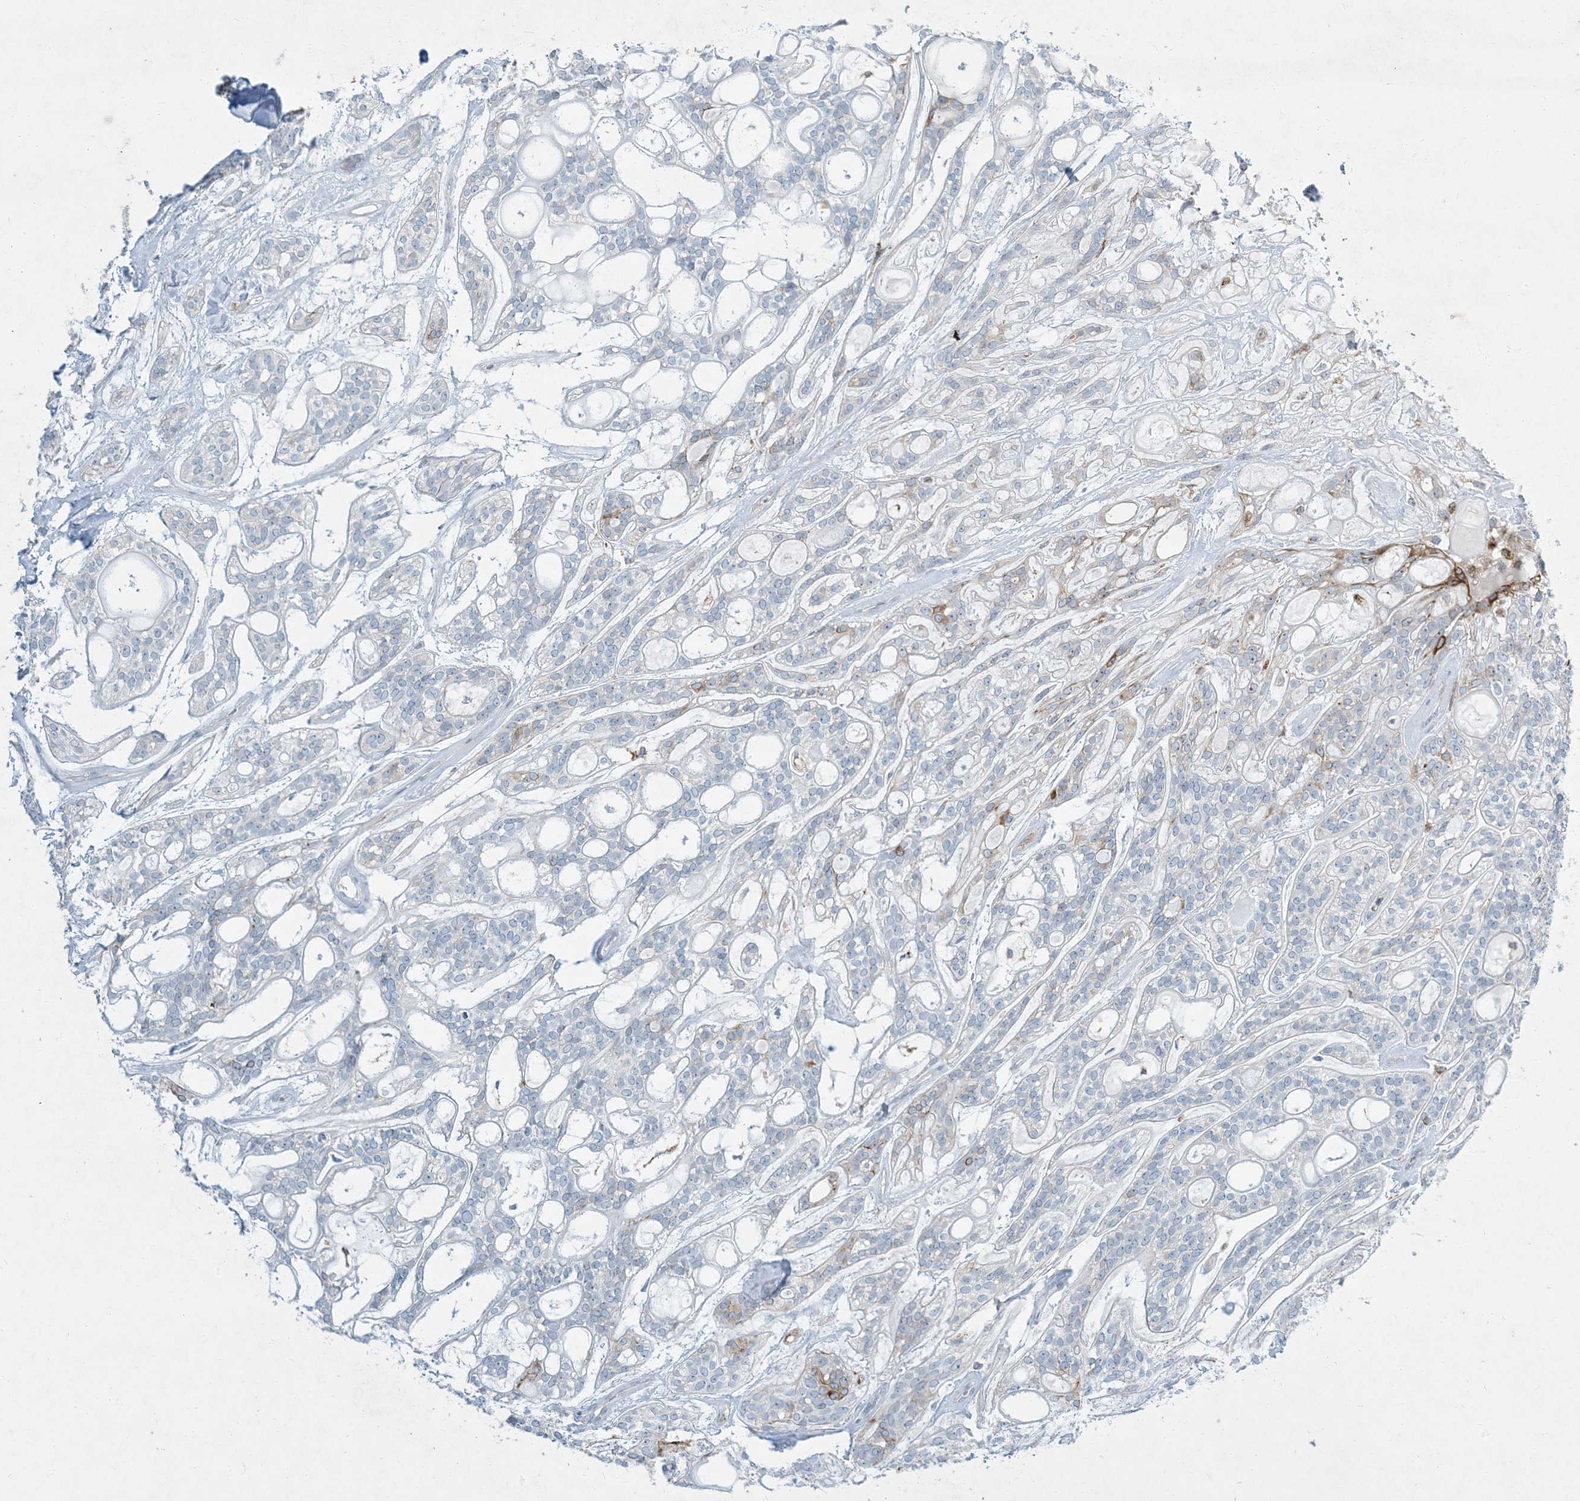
{"staining": {"intensity": "negative", "quantity": "none", "location": "none"}, "tissue": "head and neck cancer", "cell_type": "Tumor cells", "image_type": "cancer", "snomed": [{"axis": "morphology", "description": "Adenocarcinoma, NOS"}, {"axis": "topography", "description": "Head-Neck"}], "caption": "IHC micrograph of head and neck cancer stained for a protein (brown), which shows no expression in tumor cells.", "gene": "LTN1", "patient": {"sex": "male", "age": 66}}